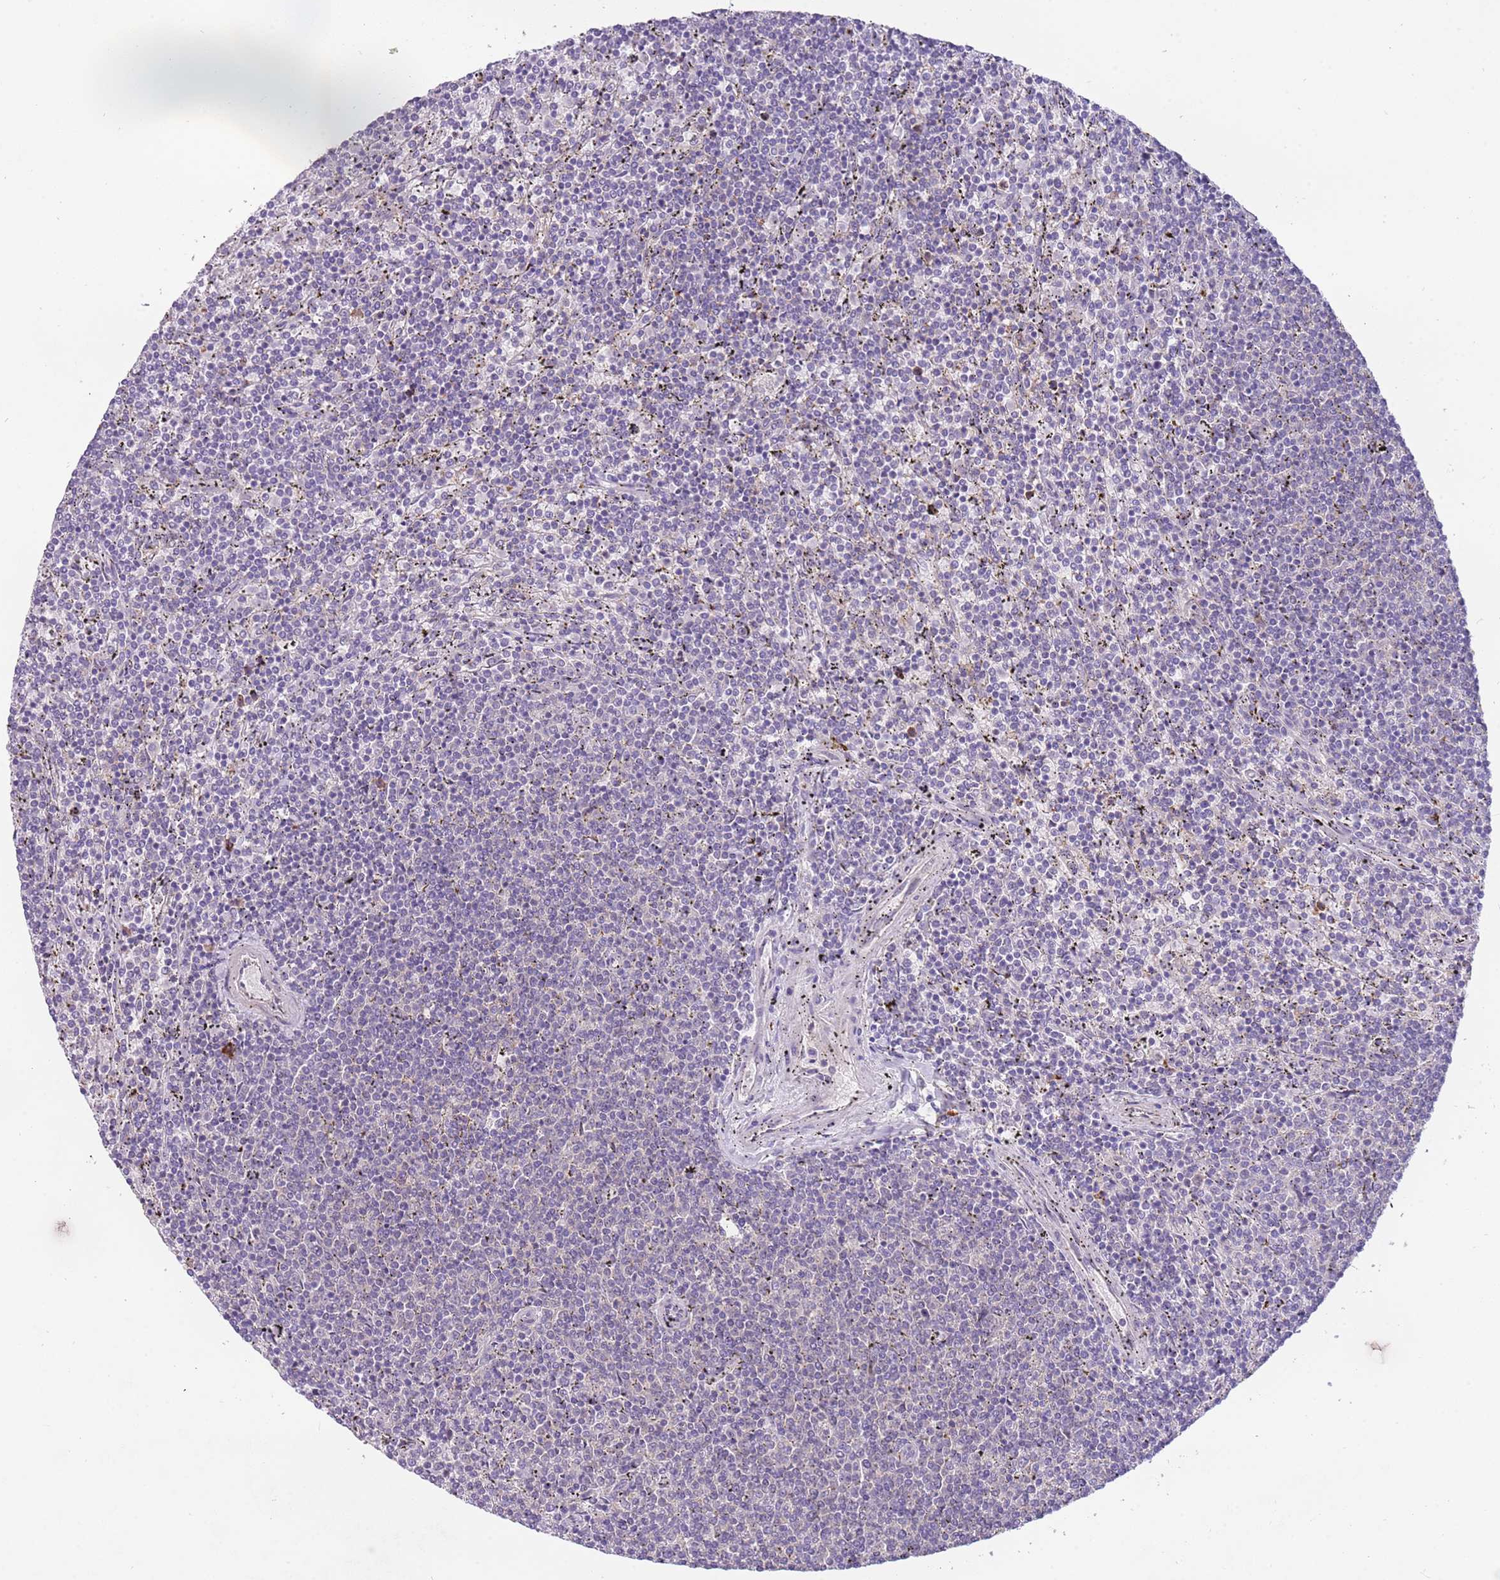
{"staining": {"intensity": "negative", "quantity": "none", "location": "none"}, "tissue": "lymphoma", "cell_type": "Tumor cells", "image_type": "cancer", "snomed": [{"axis": "morphology", "description": "Malignant lymphoma, non-Hodgkin's type, Low grade"}, {"axis": "topography", "description": "Spleen"}], "caption": "The photomicrograph reveals no staining of tumor cells in lymphoma. (IHC, brightfield microscopy, high magnification).", "gene": "MAGEF1", "patient": {"sex": "female", "age": 50}}